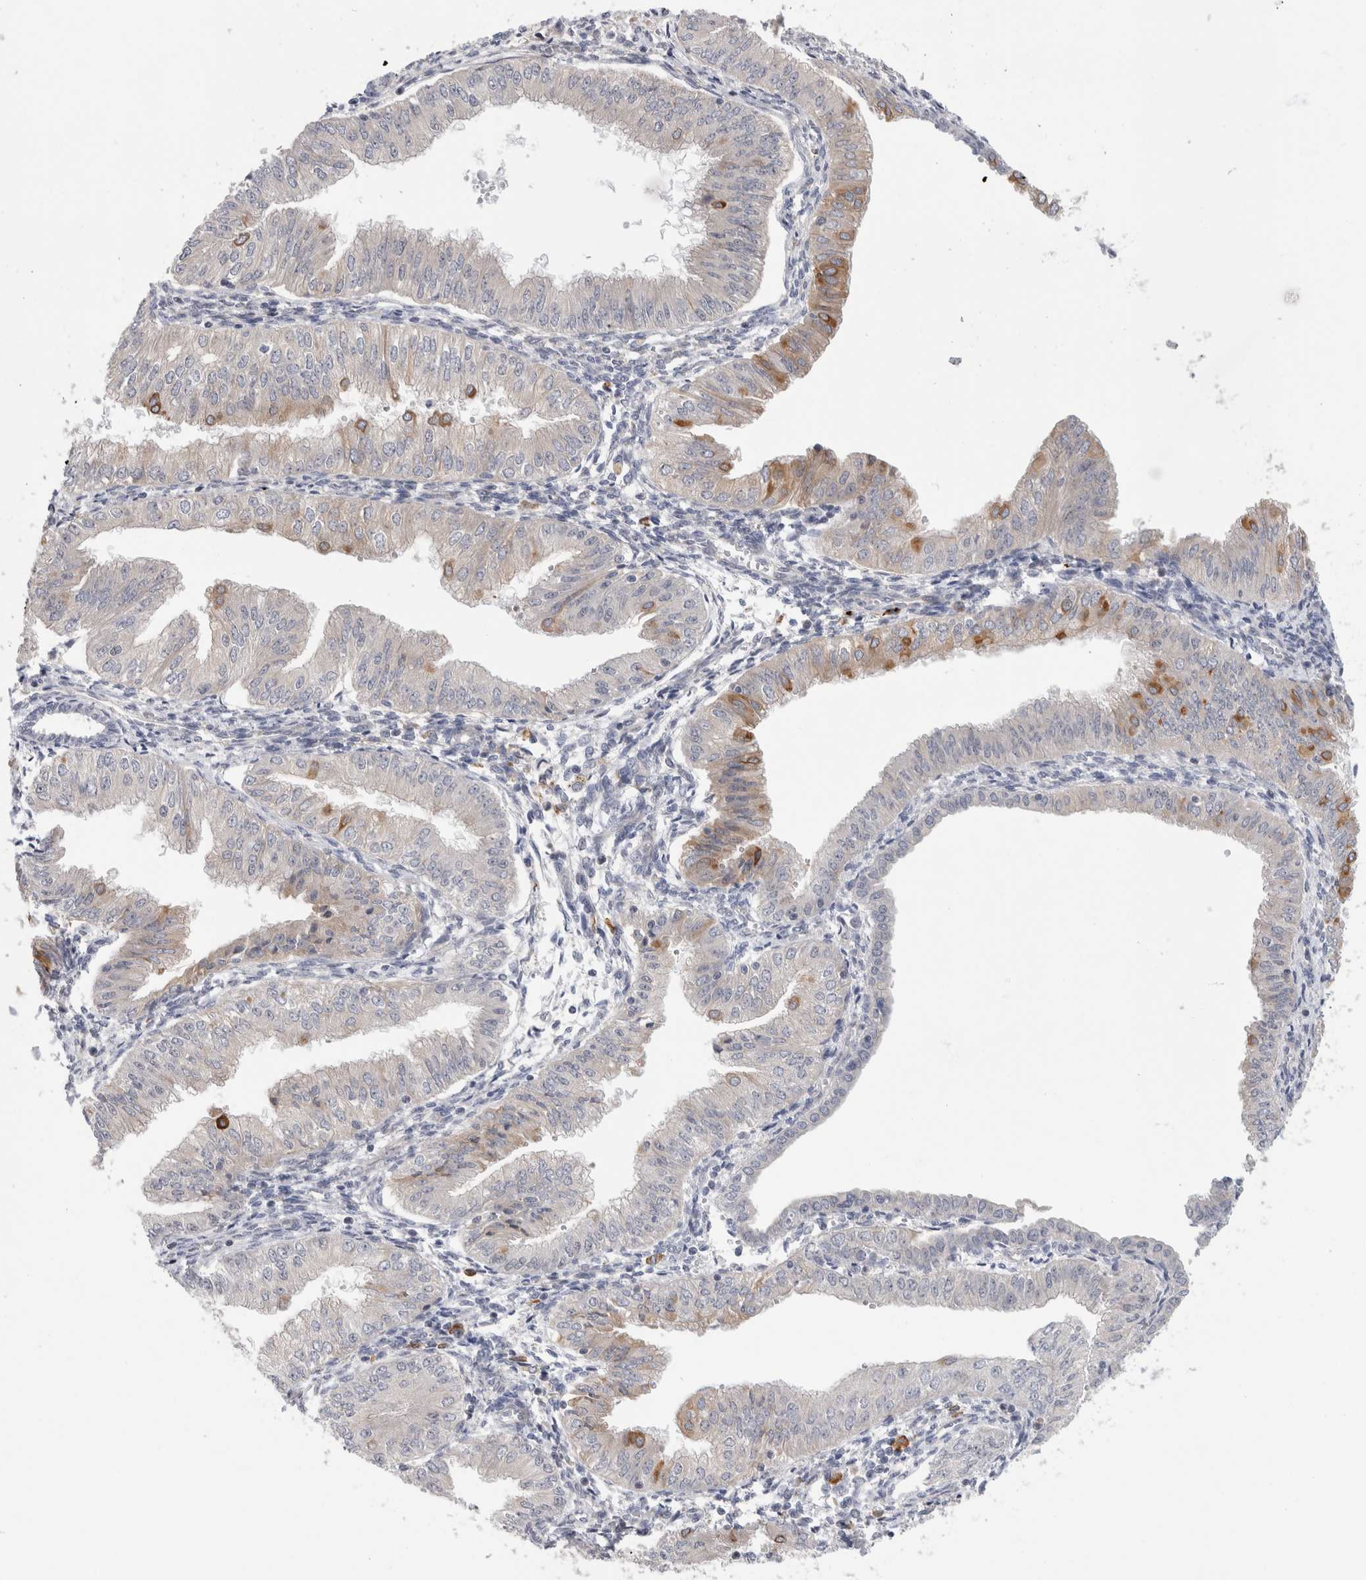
{"staining": {"intensity": "moderate", "quantity": "<25%", "location": "cytoplasmic/membranous"}, "tissue": "endometrial cancer", "cell_type": "Tumor cells", "image_type": "cancer", "snomed": [{"axis": "morphology", "description": "Normal tissue, NOS"}, {"axis": "morphology", "description": "Adenocarcinoma, NOS"}, {"axis": "topography", "description": "Endometrium"}], "caption": "Immunohistochemical staining of human endometrial cancer reveals low levels of moderate cytoplasmic/membranous protein staining in about <25% of tumor cells.", "gene": "SYTL5", "patient": {"sex": "female", "age": 53}}